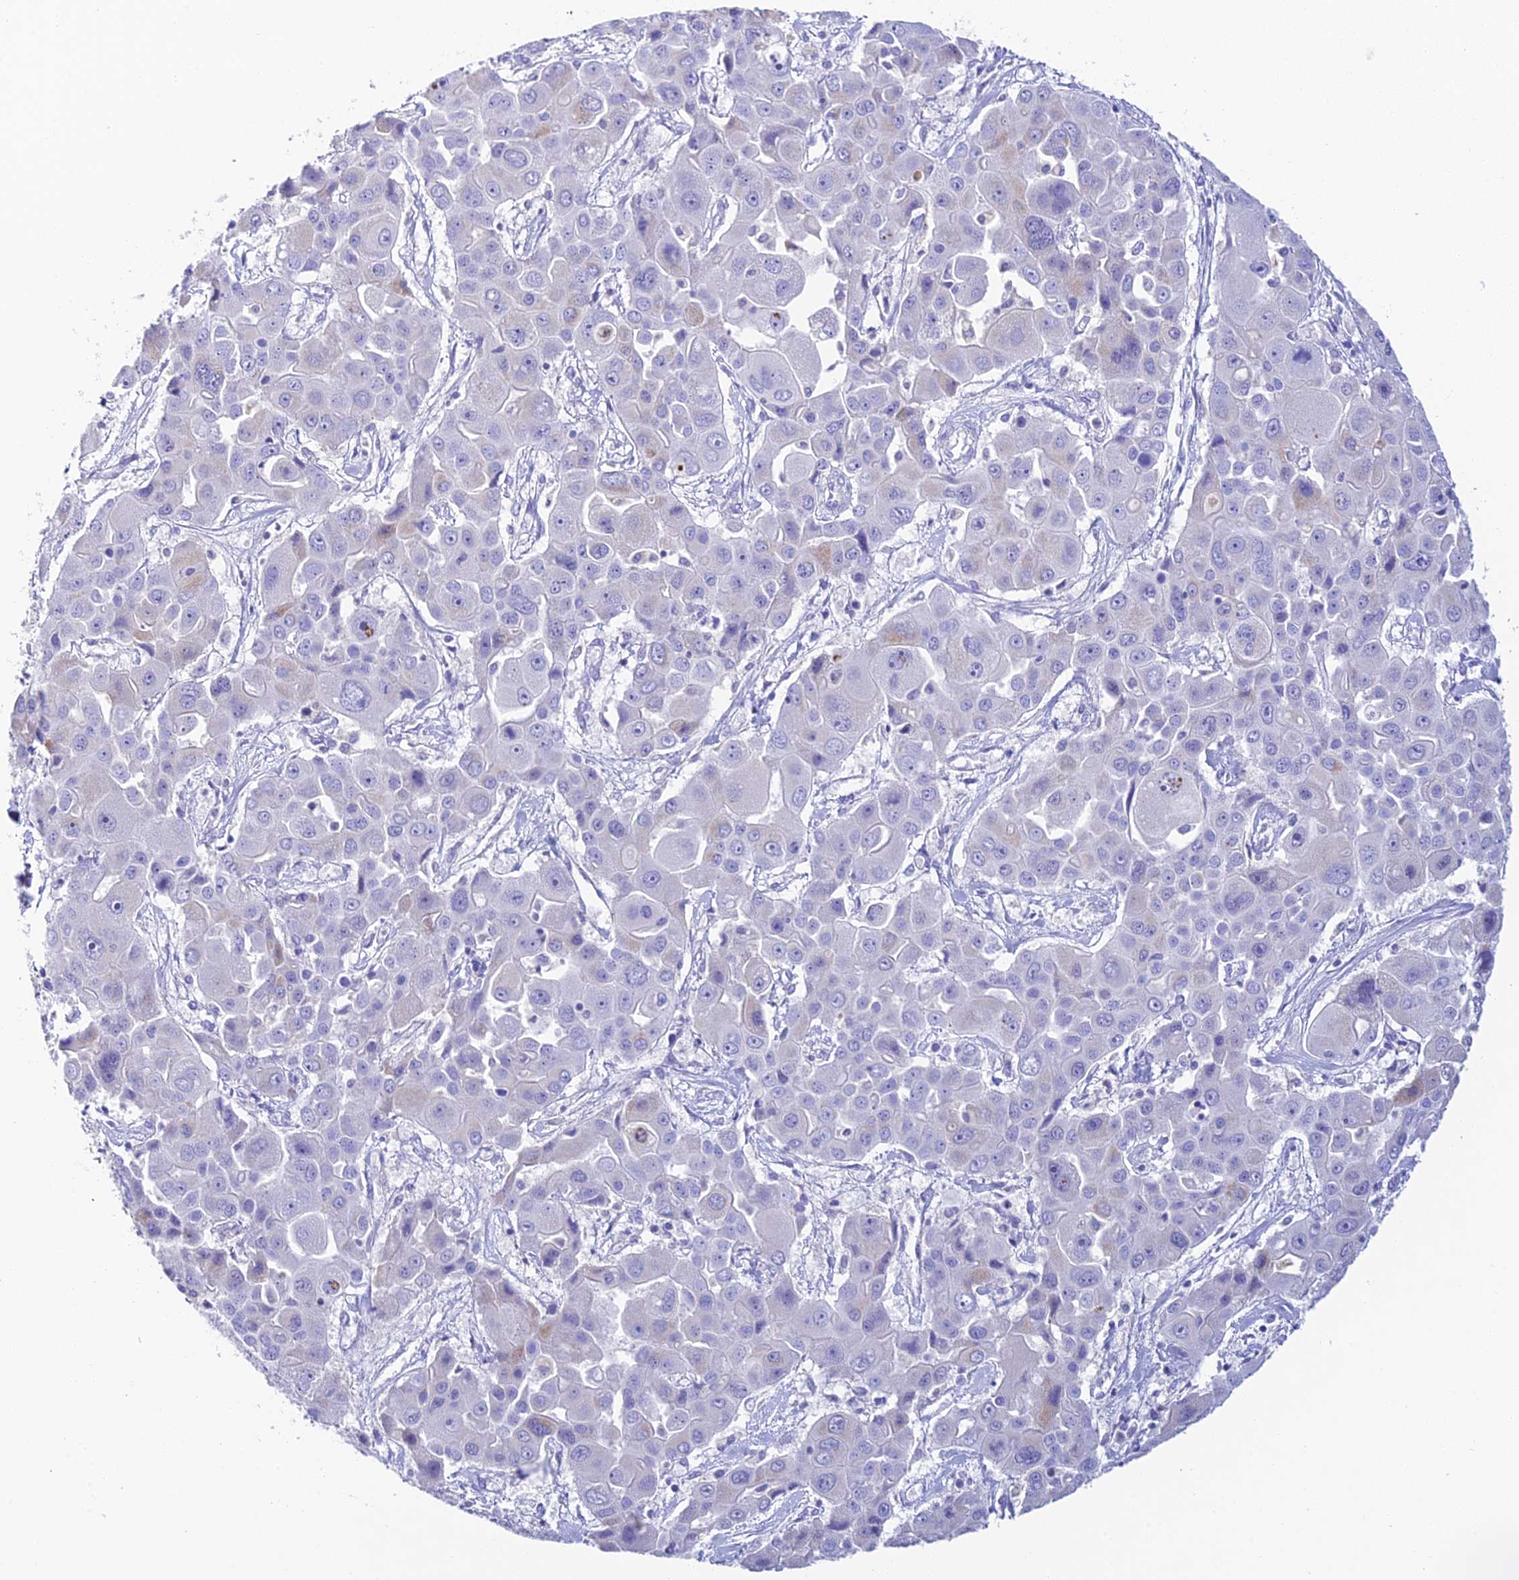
{"staining": {"intensity": "negative", "quantity": "none", "location": "none"}, "tissue": "liver cancer", "cell_type": "Tumor cells", "image_type": "cancer", "snomed": [{"axis": "morphology", "description": "Cholangiocarcinoma"}, {"axis": "topography", "description": "Liver"}], "caption": "Tumor cells show no significant protein expression in liver cancer. (IHC, brightfield microscopy, high magnification).", "gene": "C12orf29", "patient": {"sex": "male", "age": 67}}